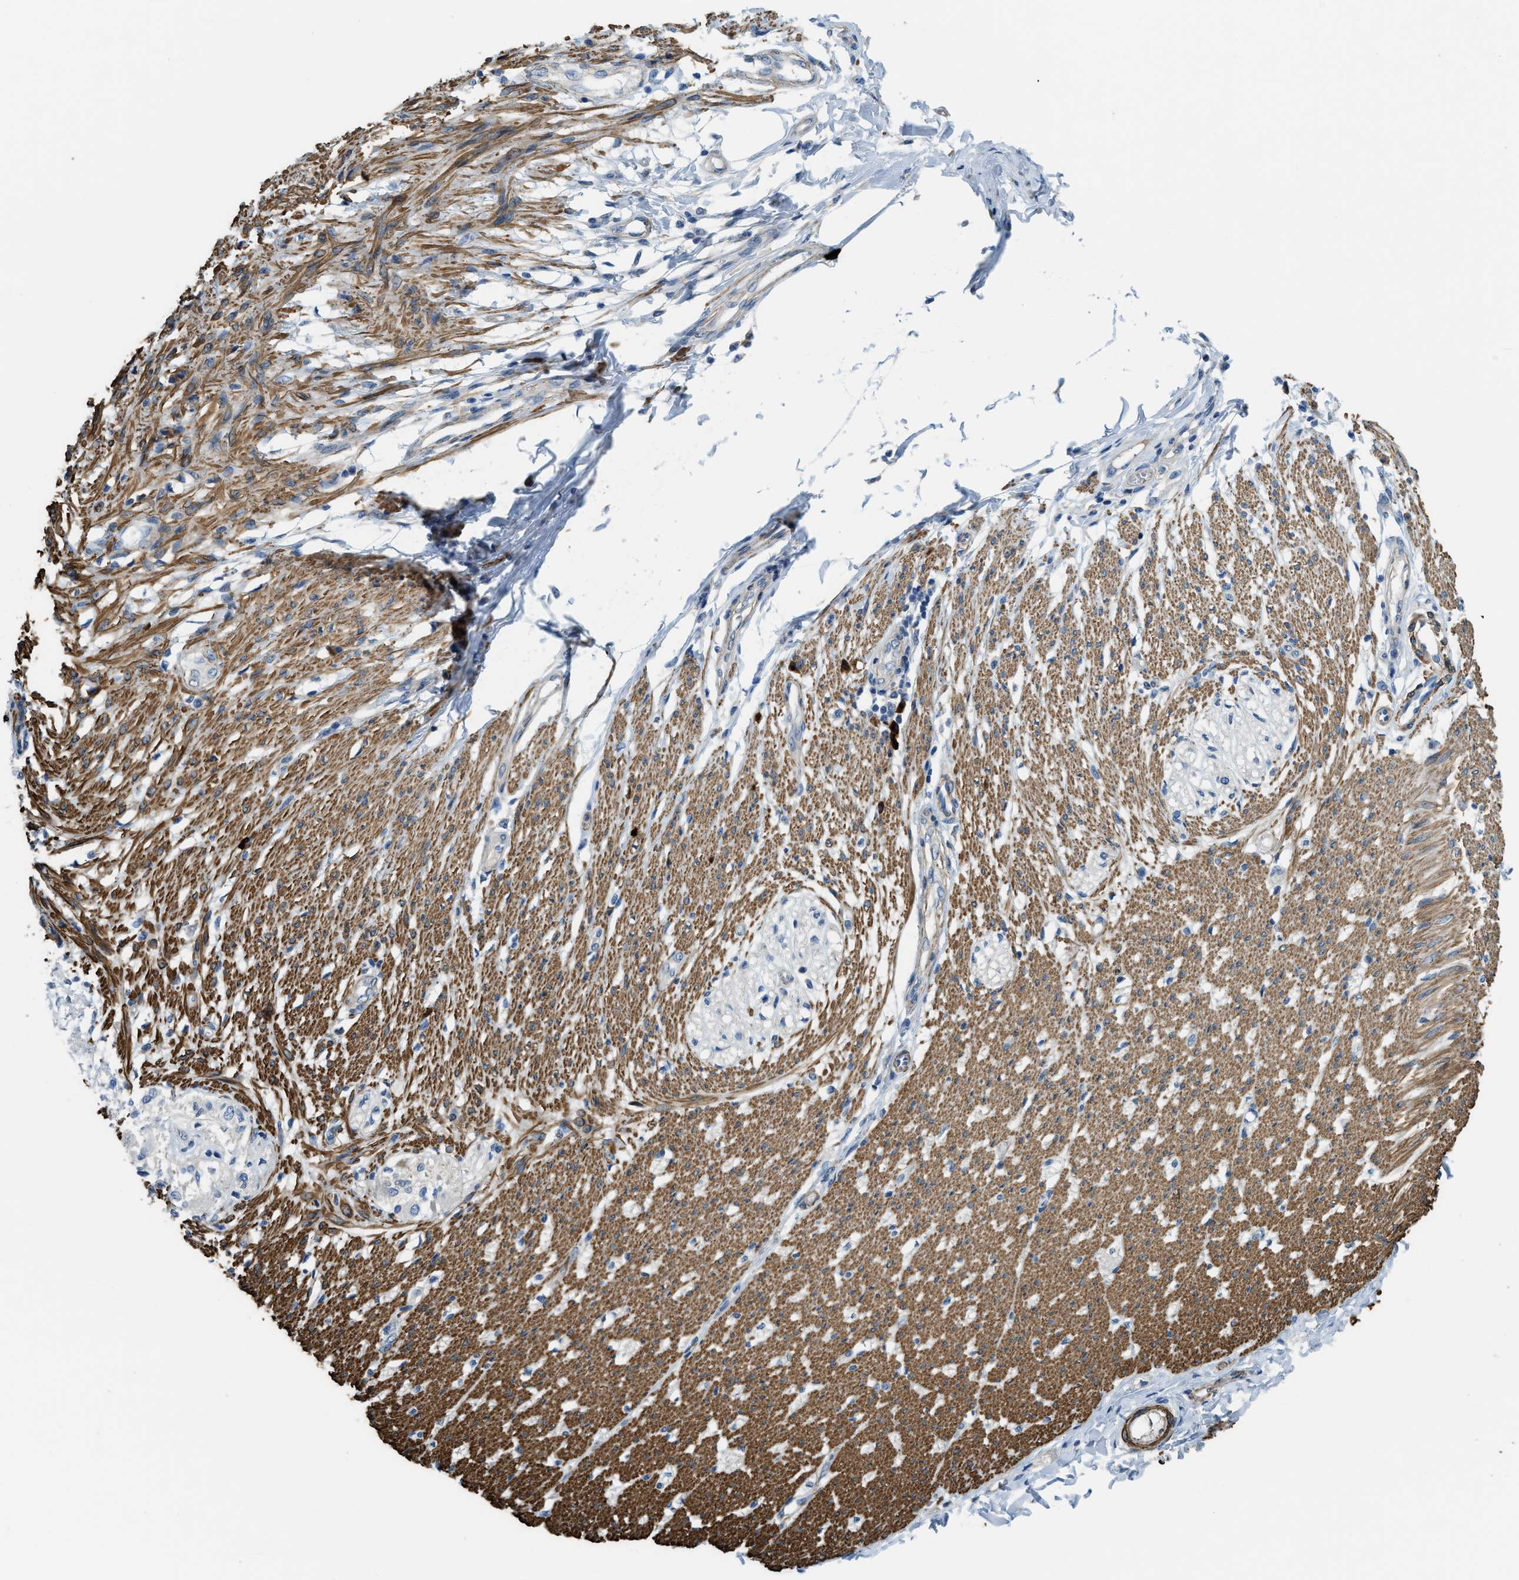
{"staining": {"intensity": "strong", "quantity": ">75%", "location": "cytoplasmic/membranous"}, "tissue": "smooth muscle", "cell_type": "Smooth muscle cells", "image_type": "normal", "snomed": [{"axis": "morphology", "description": "Normal tissue, NOS"}, {"axis": "morphology", "description": "Adenocarcinoma, NOS"}, {"axis": "topography", "description": "Colon"}, {"axis": "topography", "description": "Peripheral nerve tissue"}], "caption": "Smooth muscle cells demonstrate high levels of strong cytoplasmic/membranous positivity in approximately >75% of cells in benign human smooth muscle.", "gene": "BMPR1A", "patient": {"sex": "male", "age": 14}}